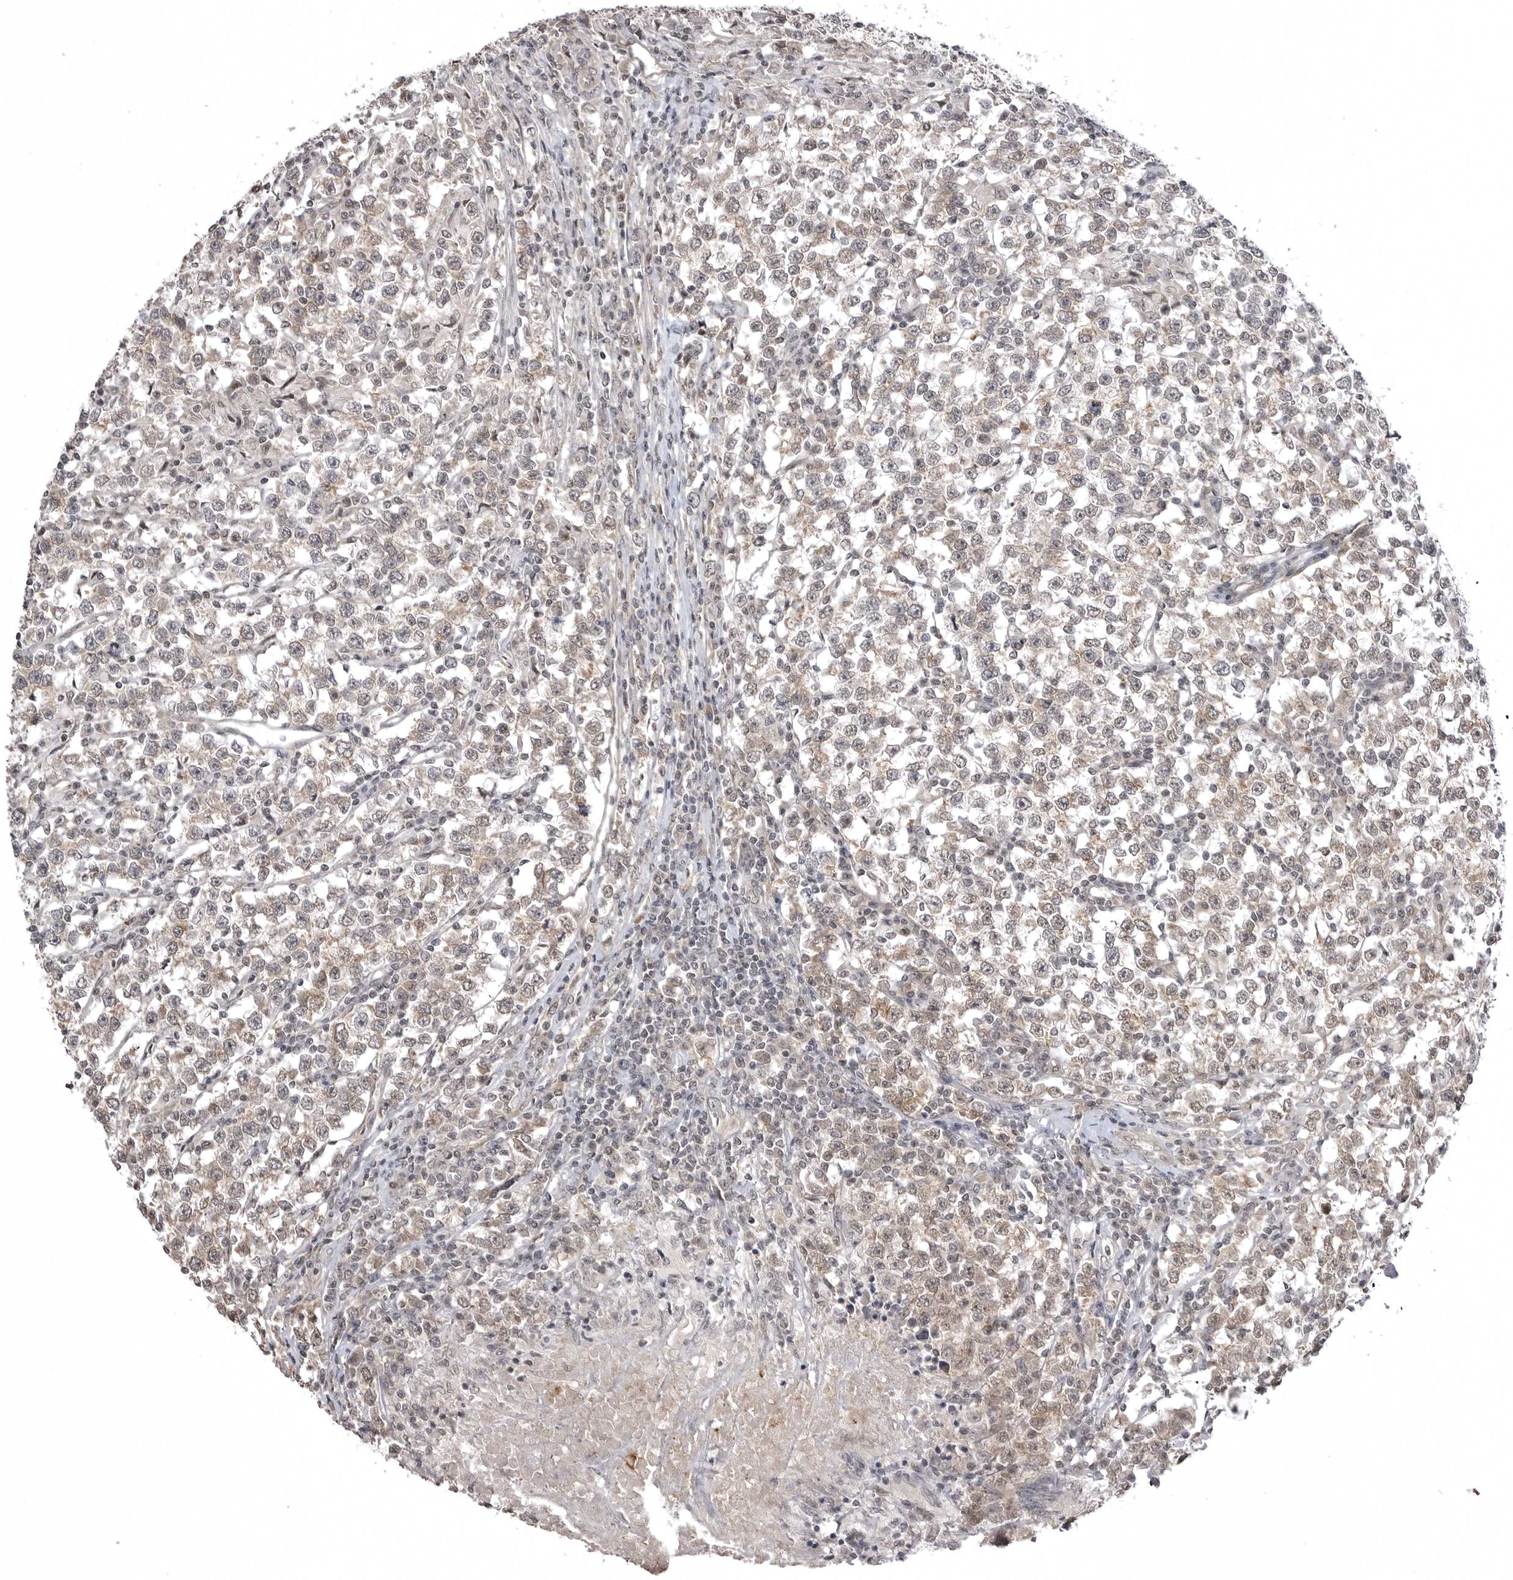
{"staining": {"intensity": "weak", "quantity": "25%-75%", "location": "cytoplasmic/membranous,nuclear"}, "tissue": "testis cancer", "cell_type": "Tumor cells", "image_type": "cancer", "snomed": [{"axis": "morphology", "description": "Normal tissue, NOS"}, {"axis": "morphology", "description": "Seminoma, NOS"}, {"axis": "topography", "description": "Testis"}], "caption": "This histopathology image displays testis seminoma stained with immunohistochemistry (IHC) to label a protein in brown. The cytoplasmic/membranous and nuclear of tumor cells show weak positivity for the protein. Nuclei are counter-stained blue.", "gene": "SORBS1", "patient": {"sex": "male", "age": 43}}